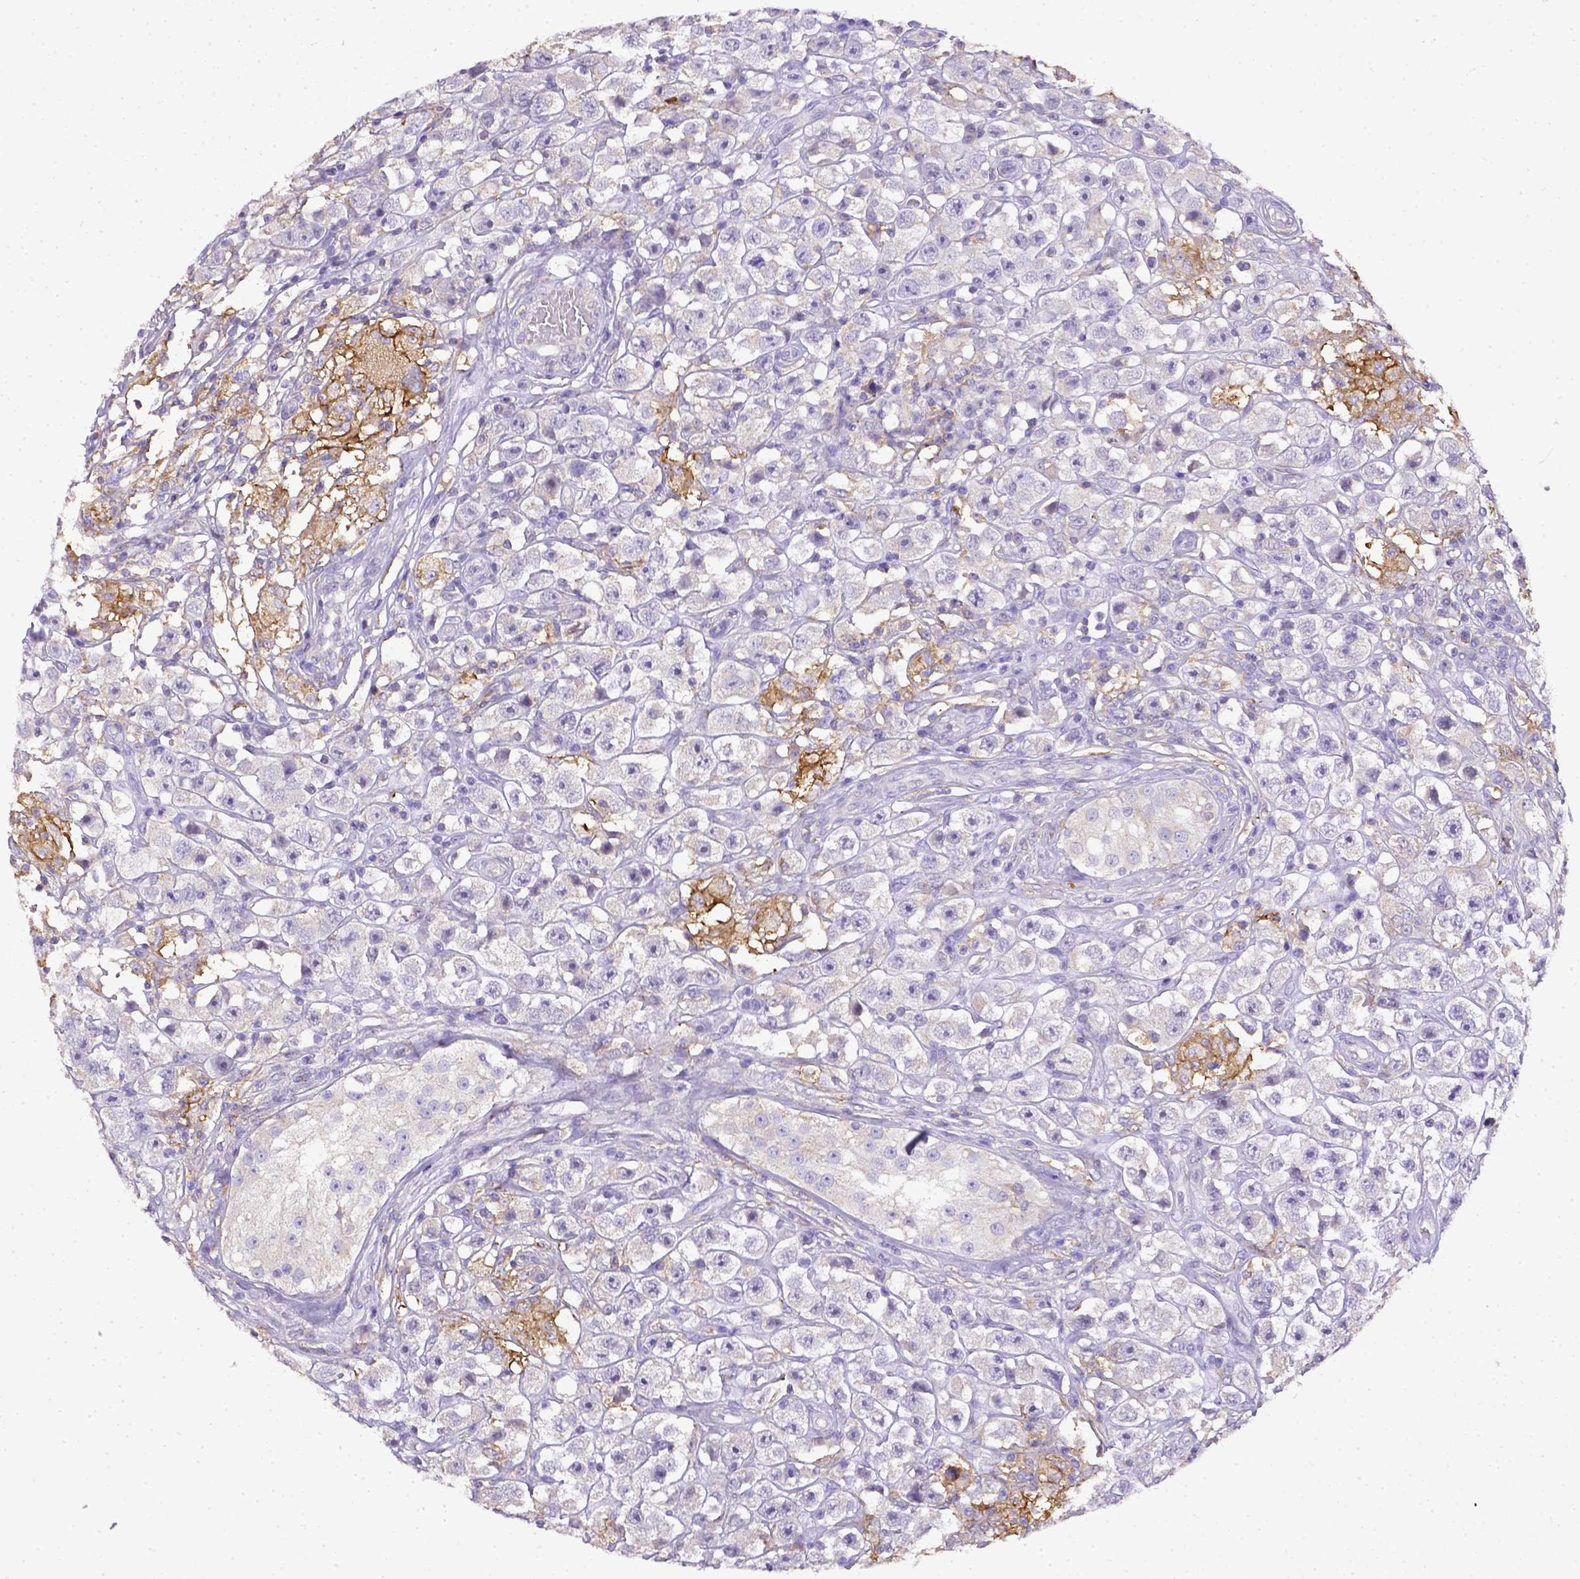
{"staining": {"intensity": "negative", "quantity": "none", "location": "none"}, "tissue": "testis cancer", "cell_type": "Tumor cells", "image_type": "cancer", "snomed": [{"axis": "morphology", "description": "Seminoma, NOS"}, {"axis": "topography", "description": "Testis"}], "caption": "Tumor cells show no significant positivity in testis cancer (seminoma).", "gene": "CD40", "patient": {"sex": "male", "age": 45}}